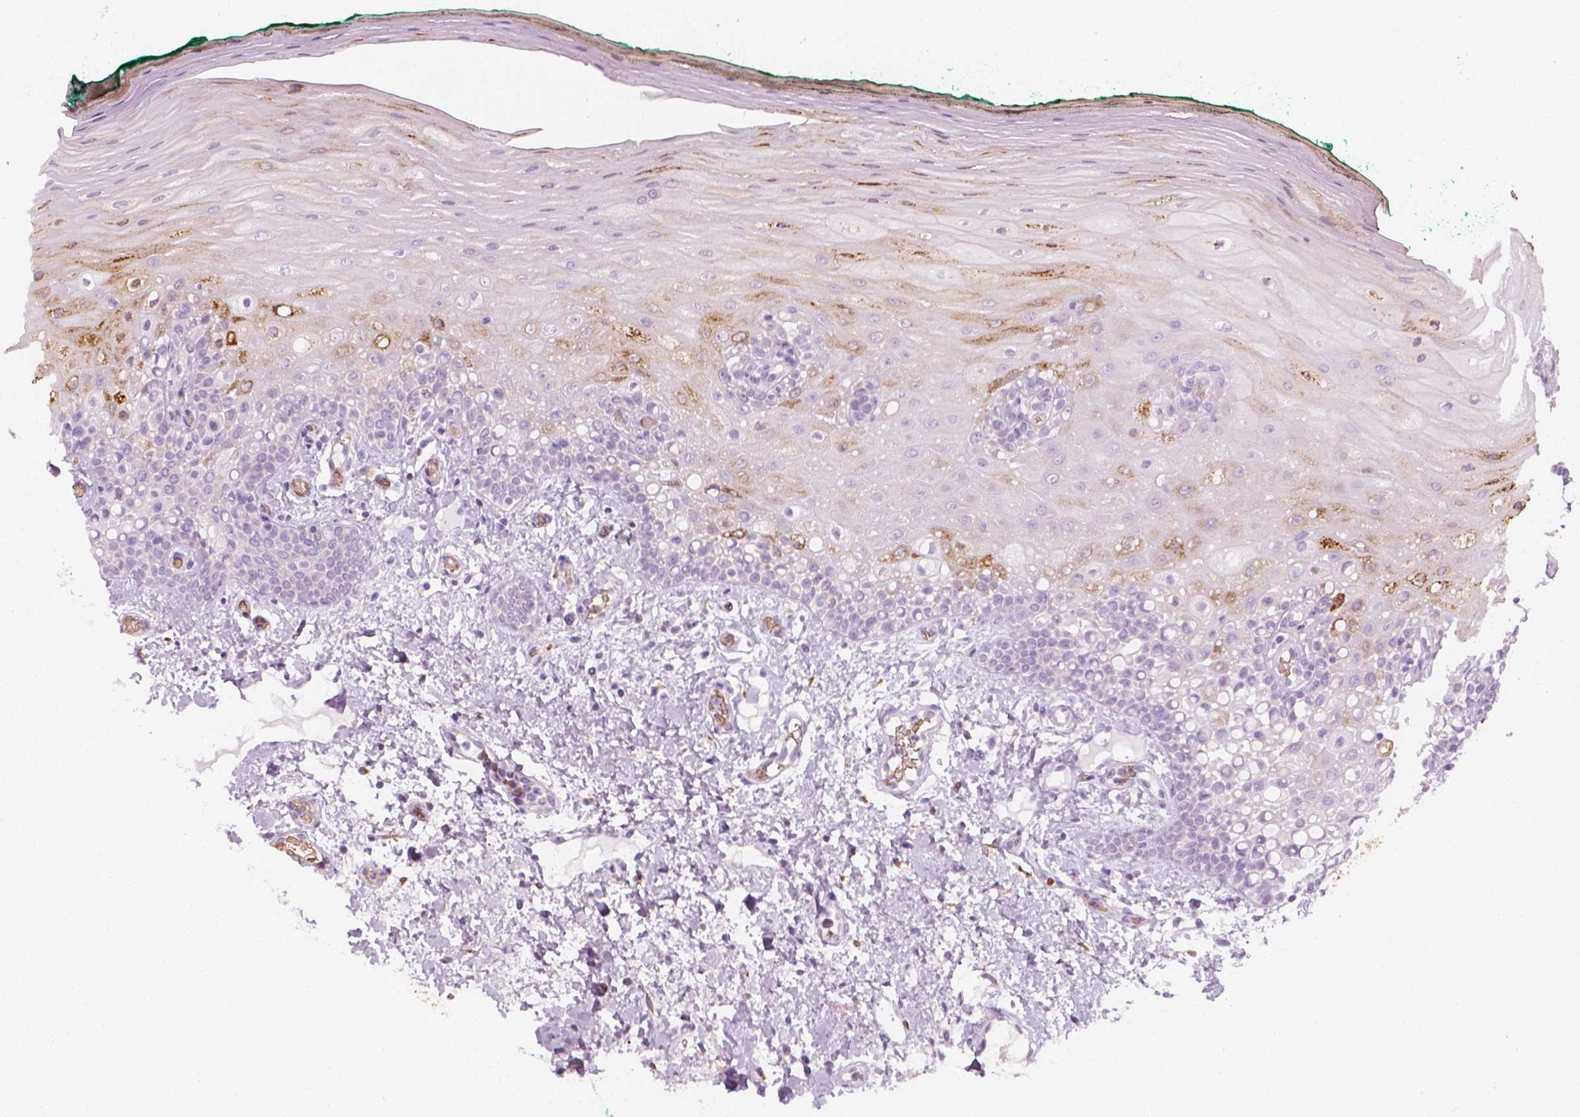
{"staining": {"intensity": "moderate", "quantity": "<25%", "location": "cytoplasmic/membranous"}, "tissue": "oral mucosa", "cell_type": "Squamous epithelial cells", "image_type": "normal", "snomed": [{"axis": "morphology", "description": "Normal tissue, NOS"}, {"axis": "topography", "description": "Oral tissue"}], "caption": "Immunohistochemical staining of unremarkable human oral mucosa exhibits low levels of moderate cytoplasmic/membranous expression in about <25% of squamous epithelial cells. (IHC, brightfield microscopy, high magnification).", "gene": "CES1", "patient": {"sex": "female", "age": 83}}